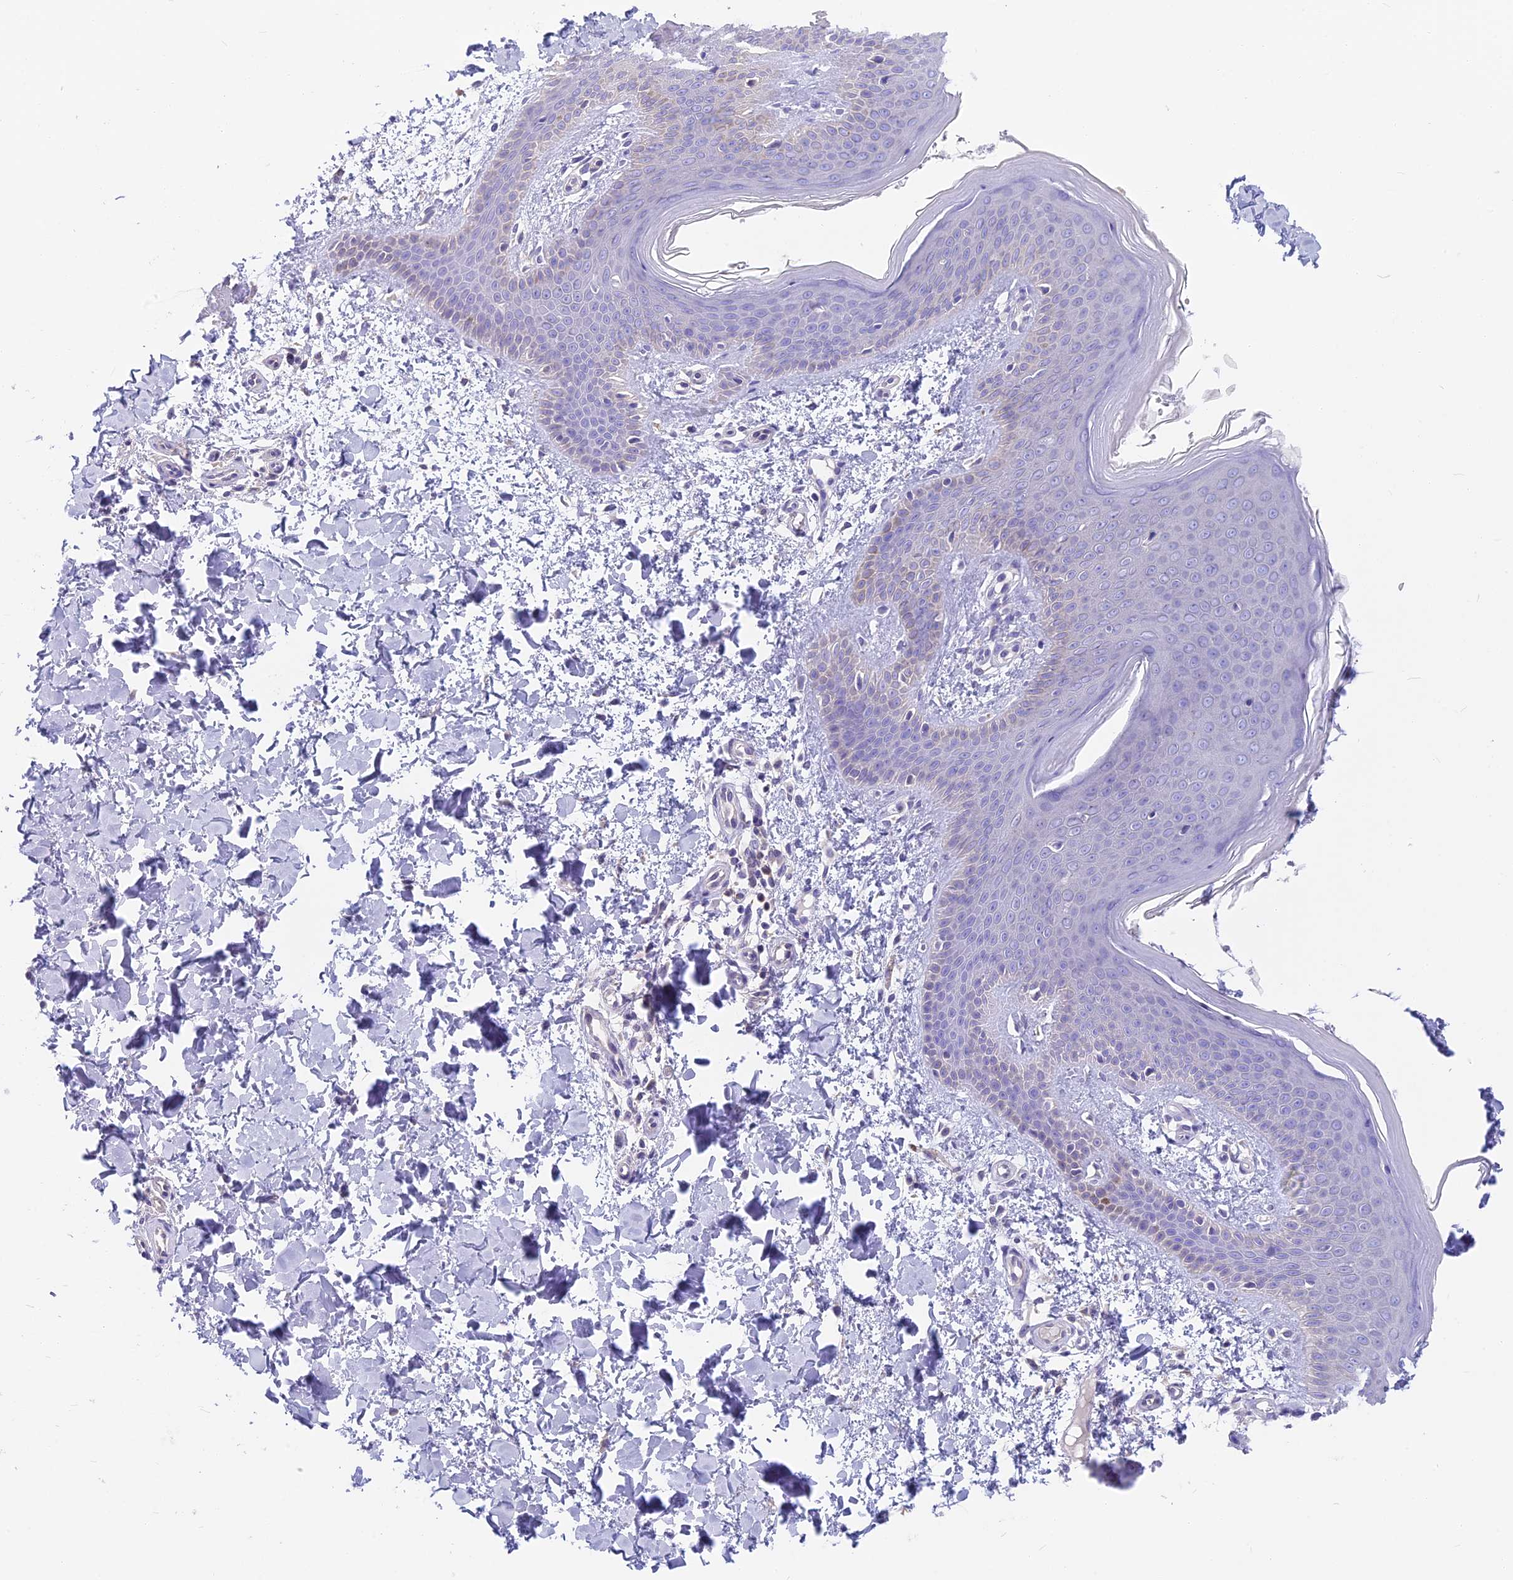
{"staining": {"intensity": "negative", "quantity": "none", "location": "none"}, "tissue": "skin", "cell_type": "Fibroblasts", "image_type": "normal", "snomed": [{"axis": "morphology", "description": "Normal tissue, NOS"}, {"axis": "topography", "description": "Skin"}], "caption": "This is an immunohistochemistry (IHC) micrograph of normal skin. There is no staining in fibroblasts.", "gene": "SNAP91", "patient": {"sex": "male", "age": 36}}